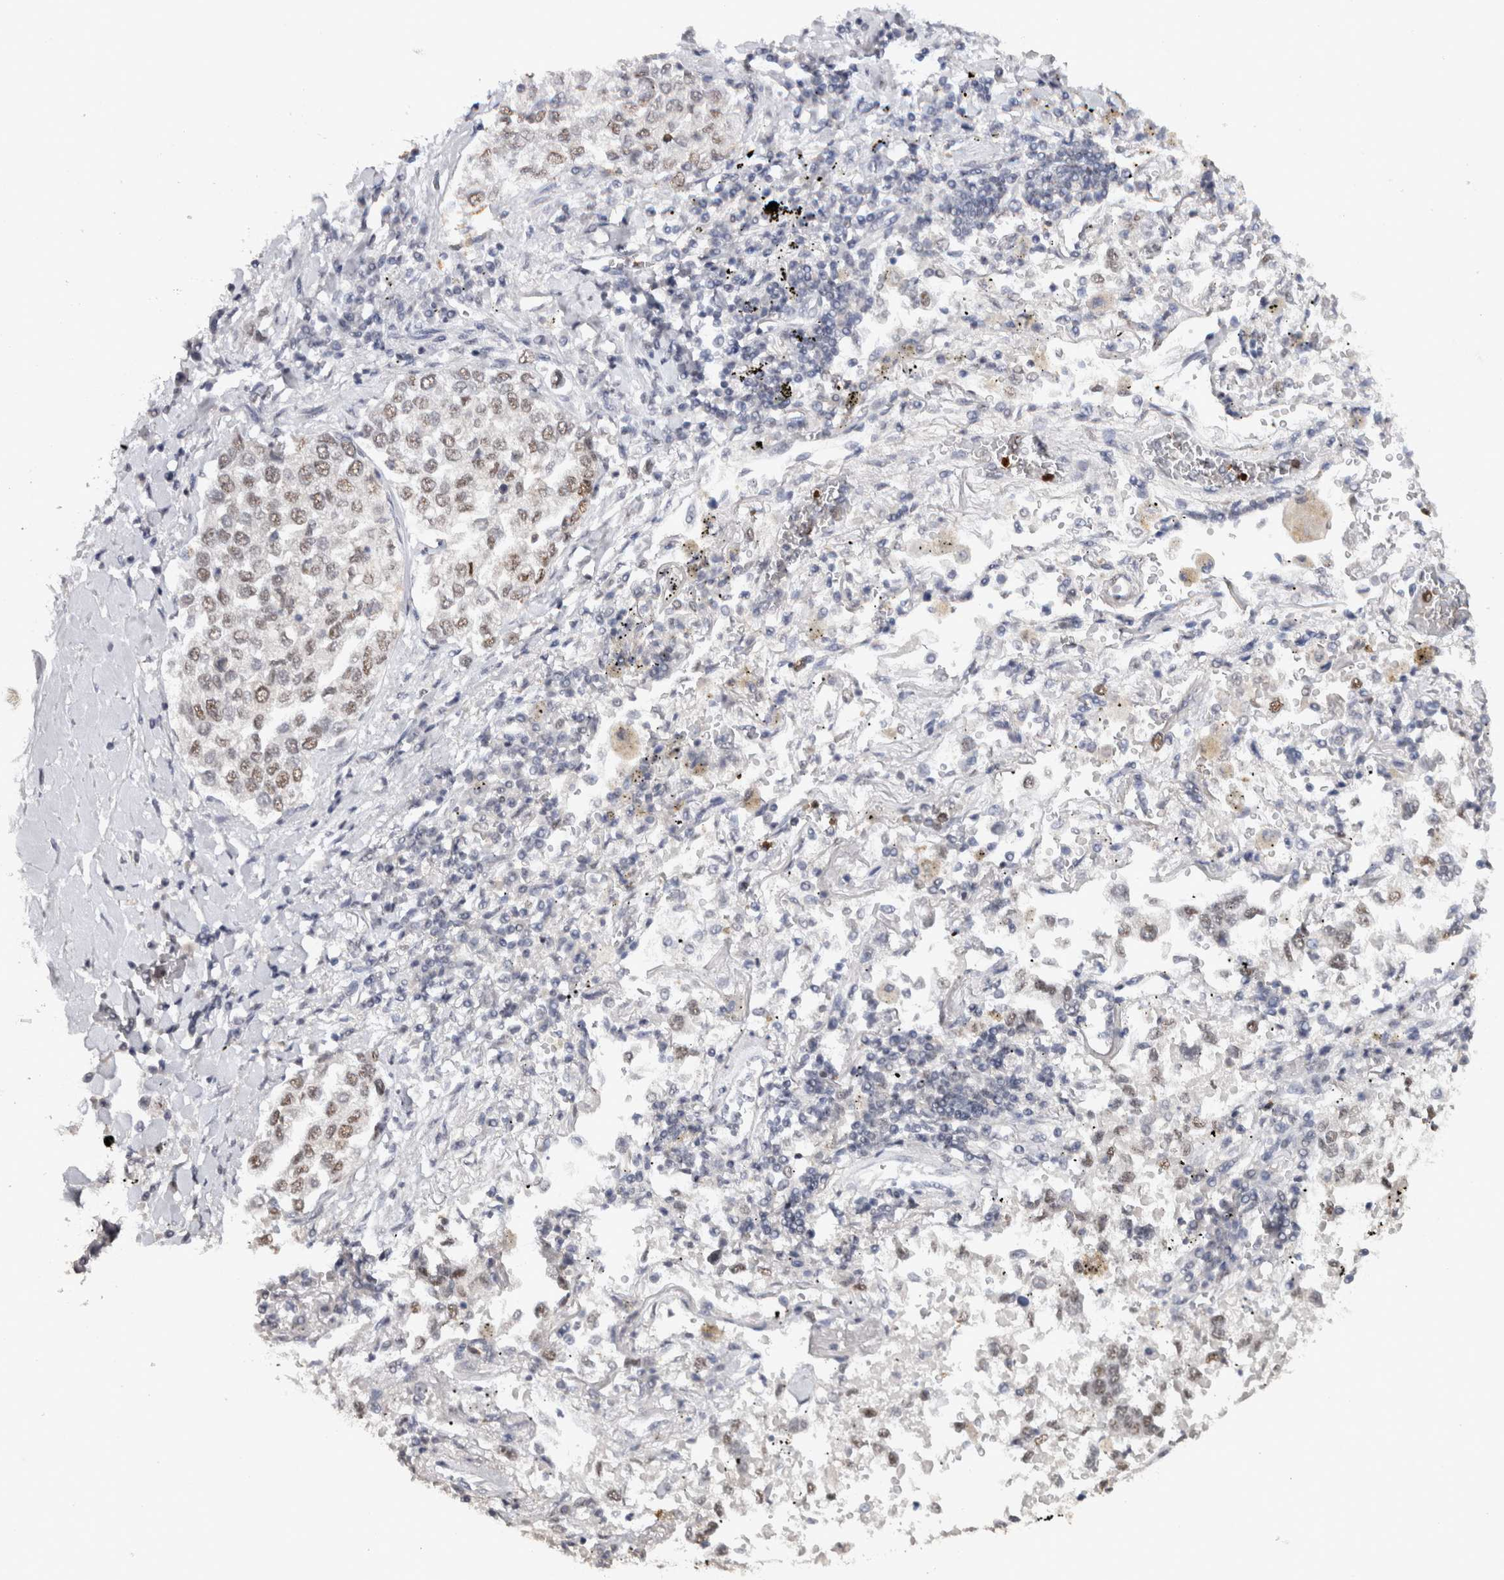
{"staining": {"intensity": "weak", "quantity": ">75%", "location": "nuclear"}, "tissue": "lung cancer", "cell_type": "Tumor cells", "image_type": "cancer", "snomed": [{"axis": "morphology", "description": "Inflammation, NOS"}, {"axis": "morphology", "description": "Adenocarcinoma, NOS"}, {"axis": "topography", "description": "Lung"}], "caption": "Weak nuclear positivity is seen in about >75% of tumor cells in lung adenocarcinoma.", "gene": "RPS6KA2", "patient": {"sex": "male", "age": 63}}